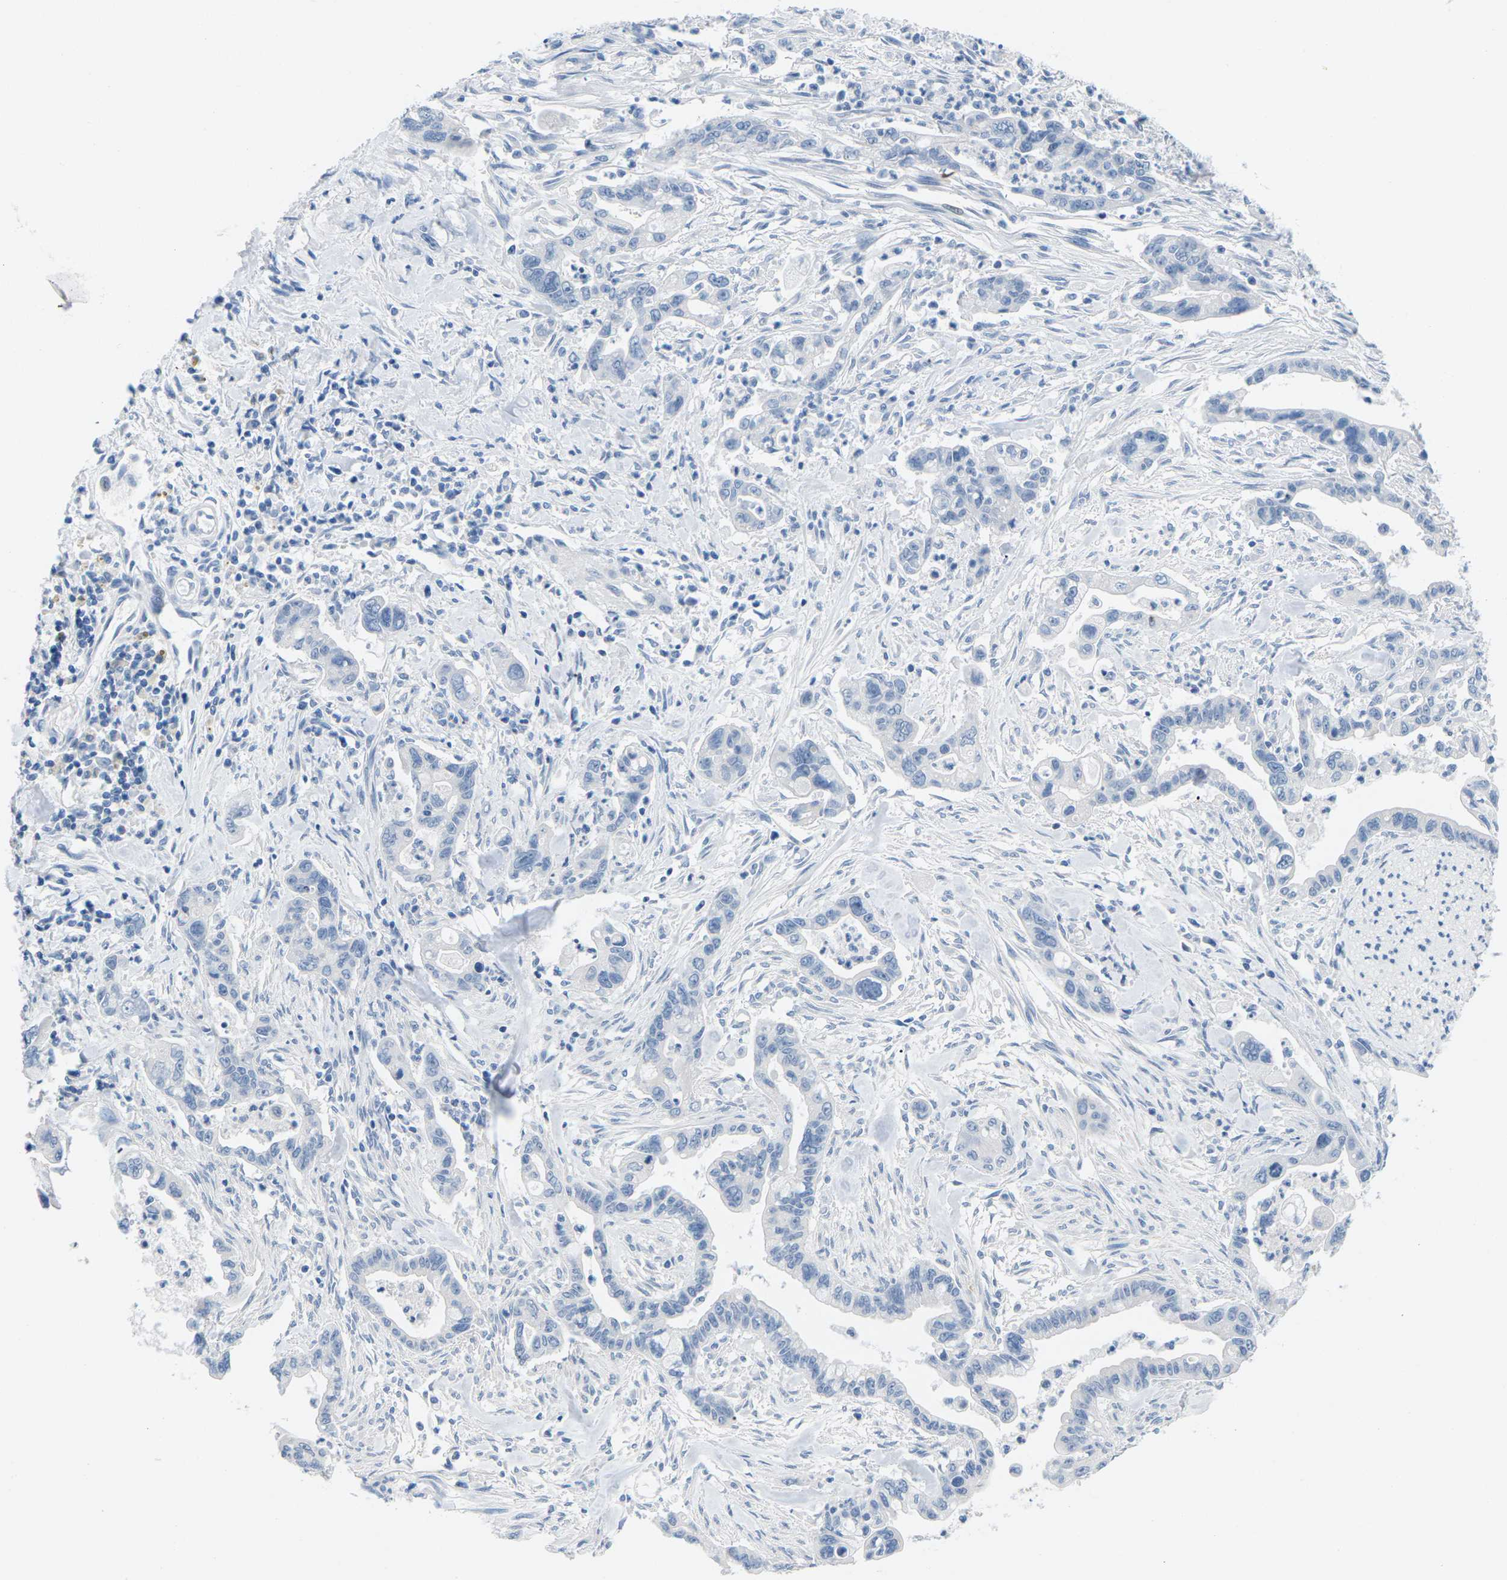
{"staining": {"intensity": "negative", "quantity": "none", "location": "none"}, "tissue": "pancreatic cancer", "cell_type": "Tumor cells", "image_type": "cancer", "snomed": [{"axis": "morphology", "description": "Adenocarcinoma, NOS"}, {"axis": "topography", "description": "Pancreas"}], "caption": "The immunohistochemistry (IHC) histopathology image has no significant positivity in tumor cells of adenocarcinoma (pancreatic) tissue. (DAB immunohistochemistry visualized using brightfield microscopy, high magnification).", "gene": "SLC12A1", "patient": {"sex": "male", "age": 70}}